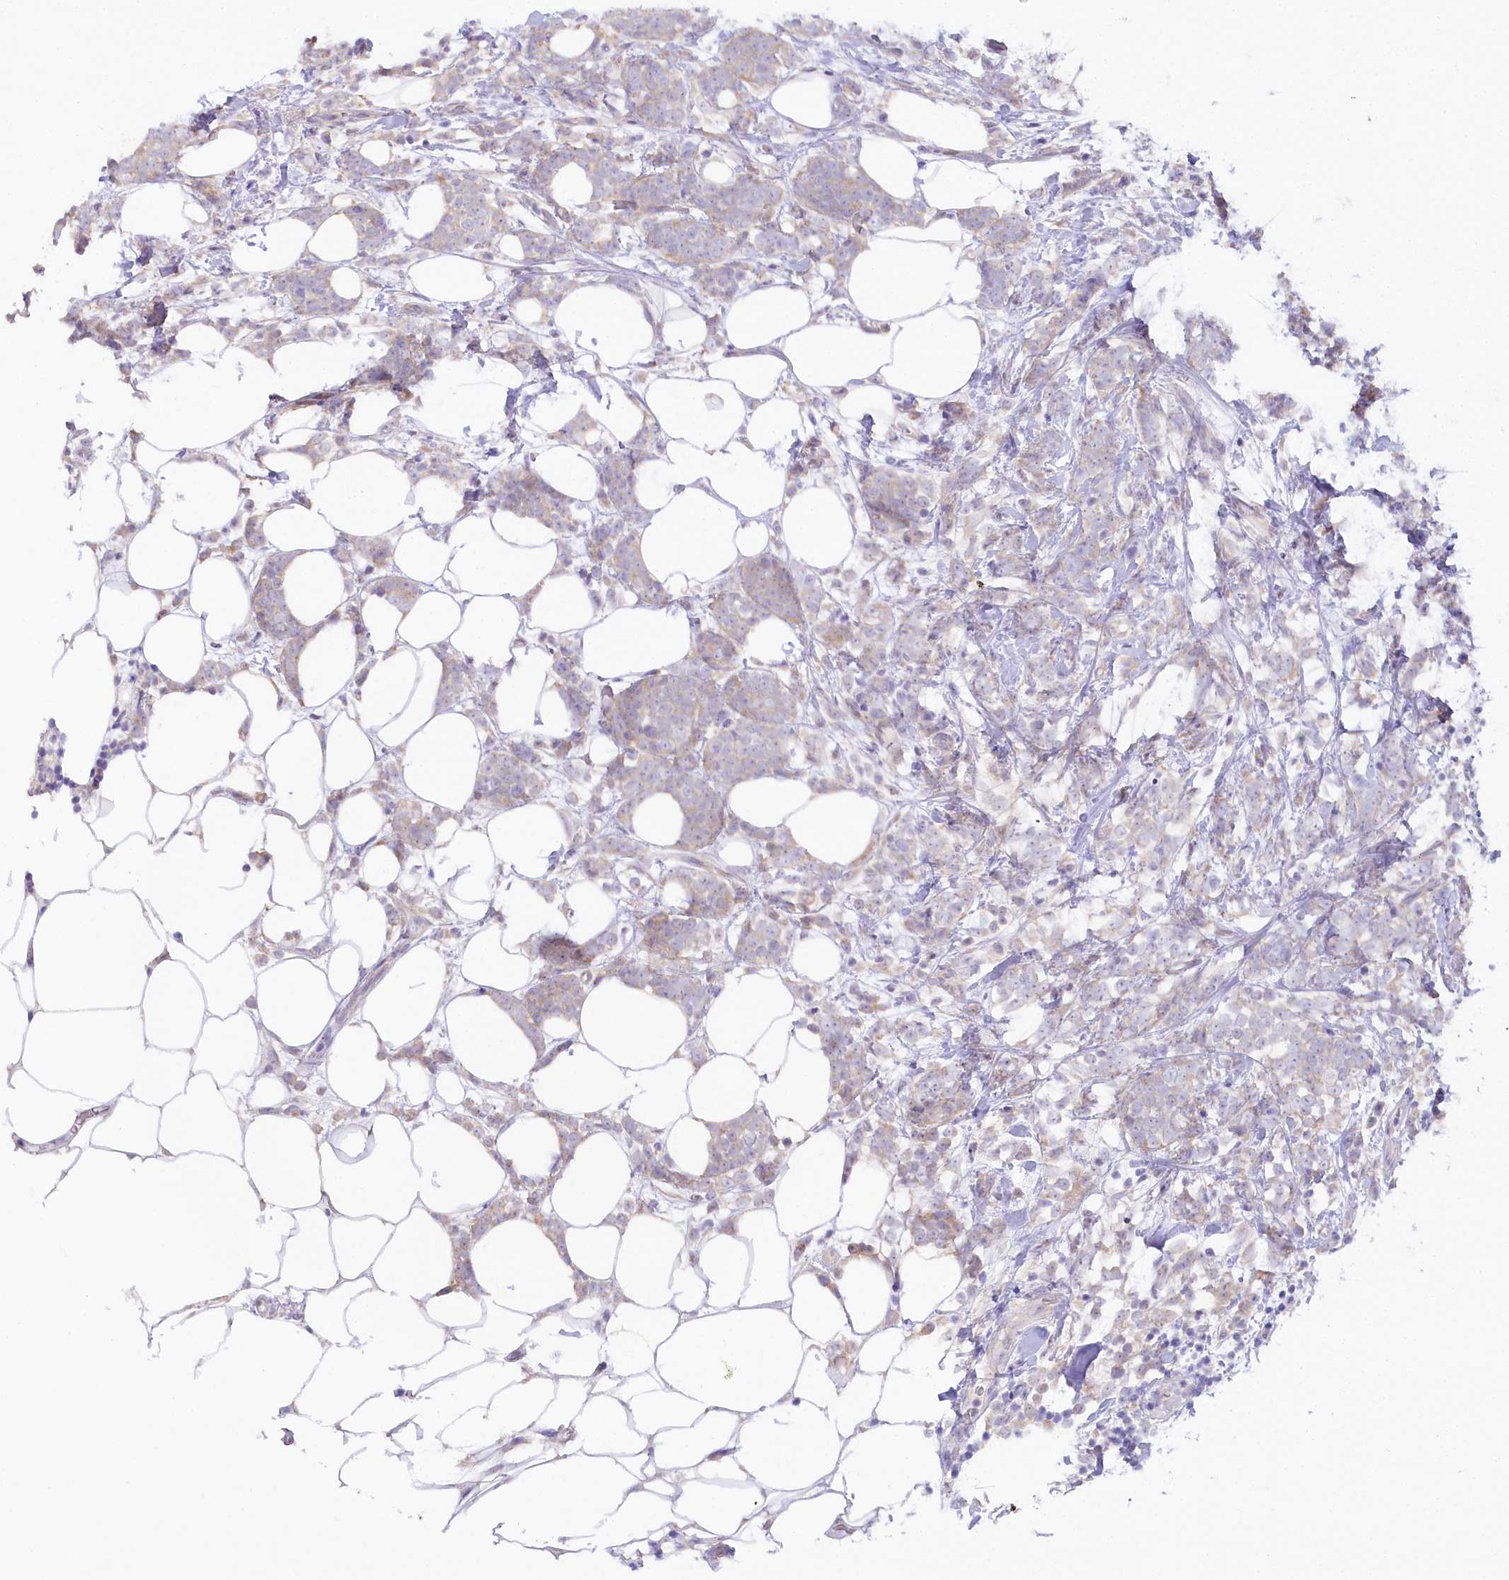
{"staining": {"intensity": "weak", "quantity": "<25%", "location": "cytoplasmic/membranous"}, "tissue": "breast cancer", "cell_type": "Tumor cells", "image_type": "cancer", "snomed": [{"axis": "morphology", "description": "Lobular carcinoma"}, {"axis": "topography", "description": "Breast"}], "caption": "This is a histopathology image of IHC staining of breast cancer, which shows no staining in tumor cells. (DAB (3,3'-diaminobenzidine) immunohistochemistry (IHC) visualized using brightfield microscopy, high magnification).", "gene": "MYOZ1", "patient": {"sex": "female", "age": 58}}